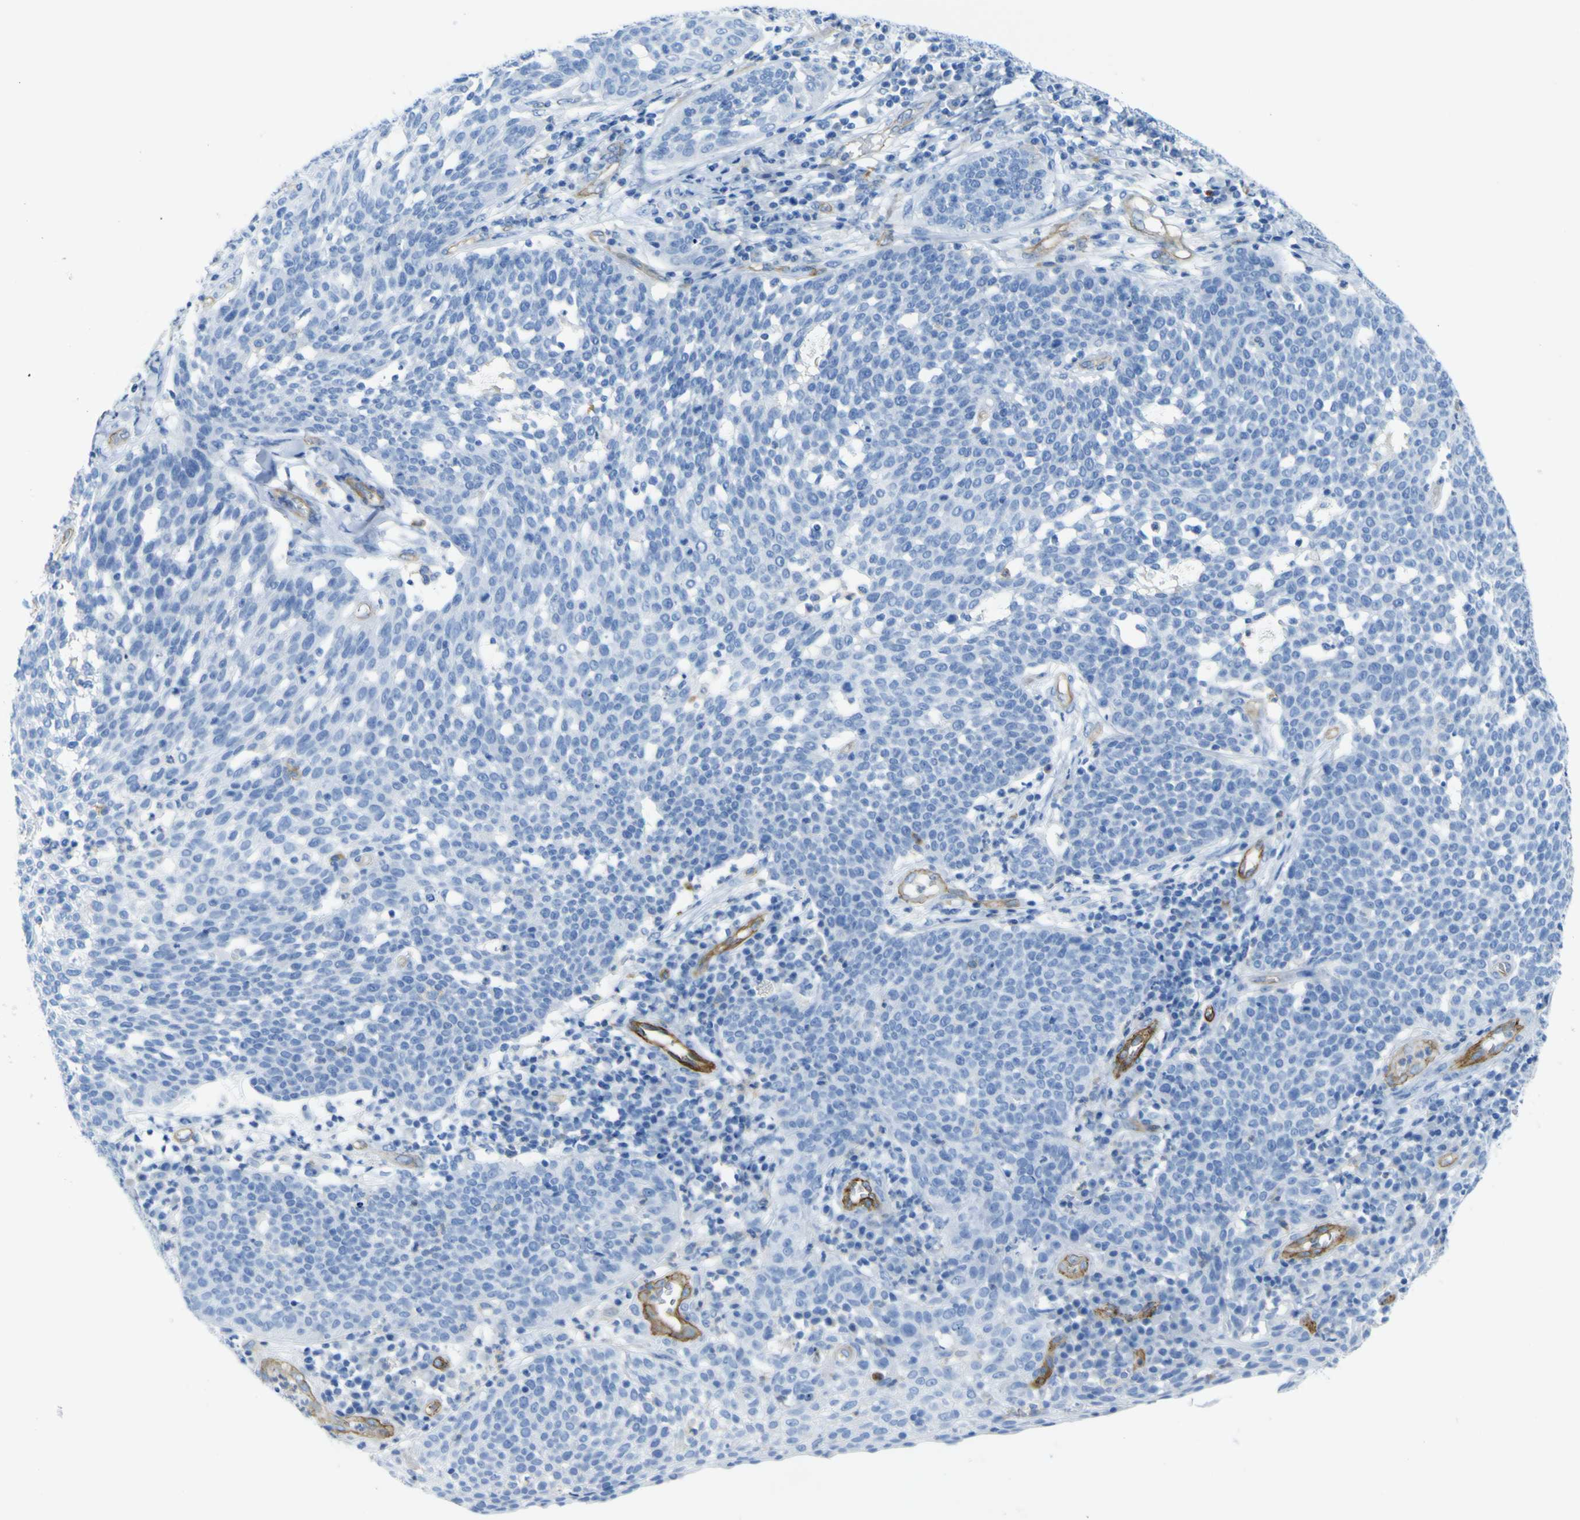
{"staining": {"intensity": "negative", "quantity": "none", "location": "none"}, "tissue": "cervical cancer", "cell_type": "Tumor cells", "image_type": "cancer", "snomed": [{"axis": "morphology", "description": "Squamous cell carcinoma, NOS"}, {"axis": "topography", "description": "Cervix"}], "caption": "The micrograph reveals no staining of tumor cells in squamous cell carcinoma (cervical).", "gene": "CD93", "patient": {"sex": "female", "age": 34}}